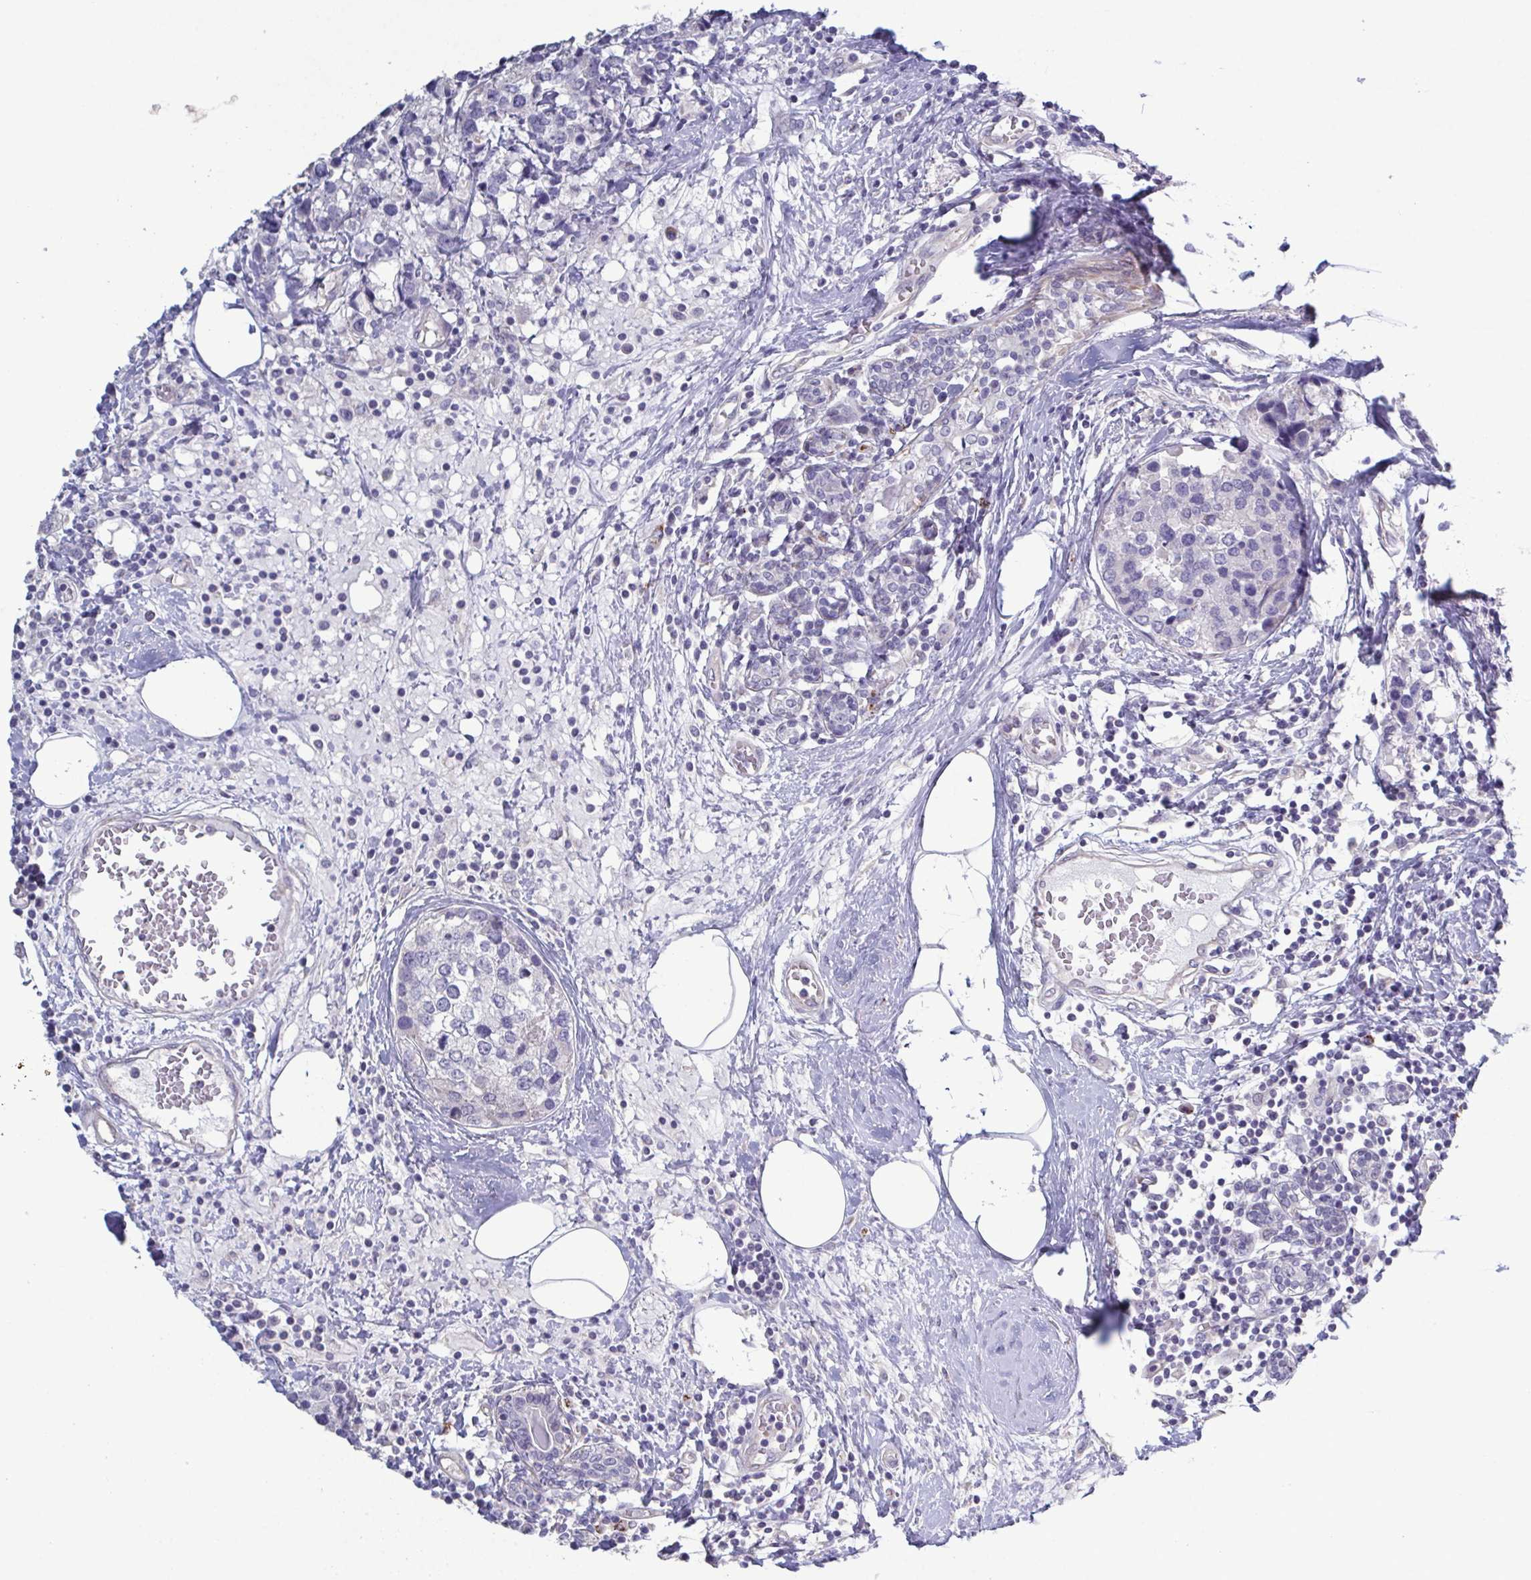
{"staining": {"intensity": "negative", "quantity": "none", "location": "none"}, "tissue": "breast cancer", "cell_type": "Tumor cells", "image_type": "cancer", "snomed": [{"axis": "morphology", "description": "Lobular carcinoma"}, {"axis": "topography", "description": "Breast"}], "caption": "An image of breast lobular carcinoma stained for a protein displays no brown staining in tumor cells. (DAB immunohistochemistry visualized using brightfield microscopy, high magnification).", "gene": "GLDC", "patient": {"sex": "female", "age": 59}}